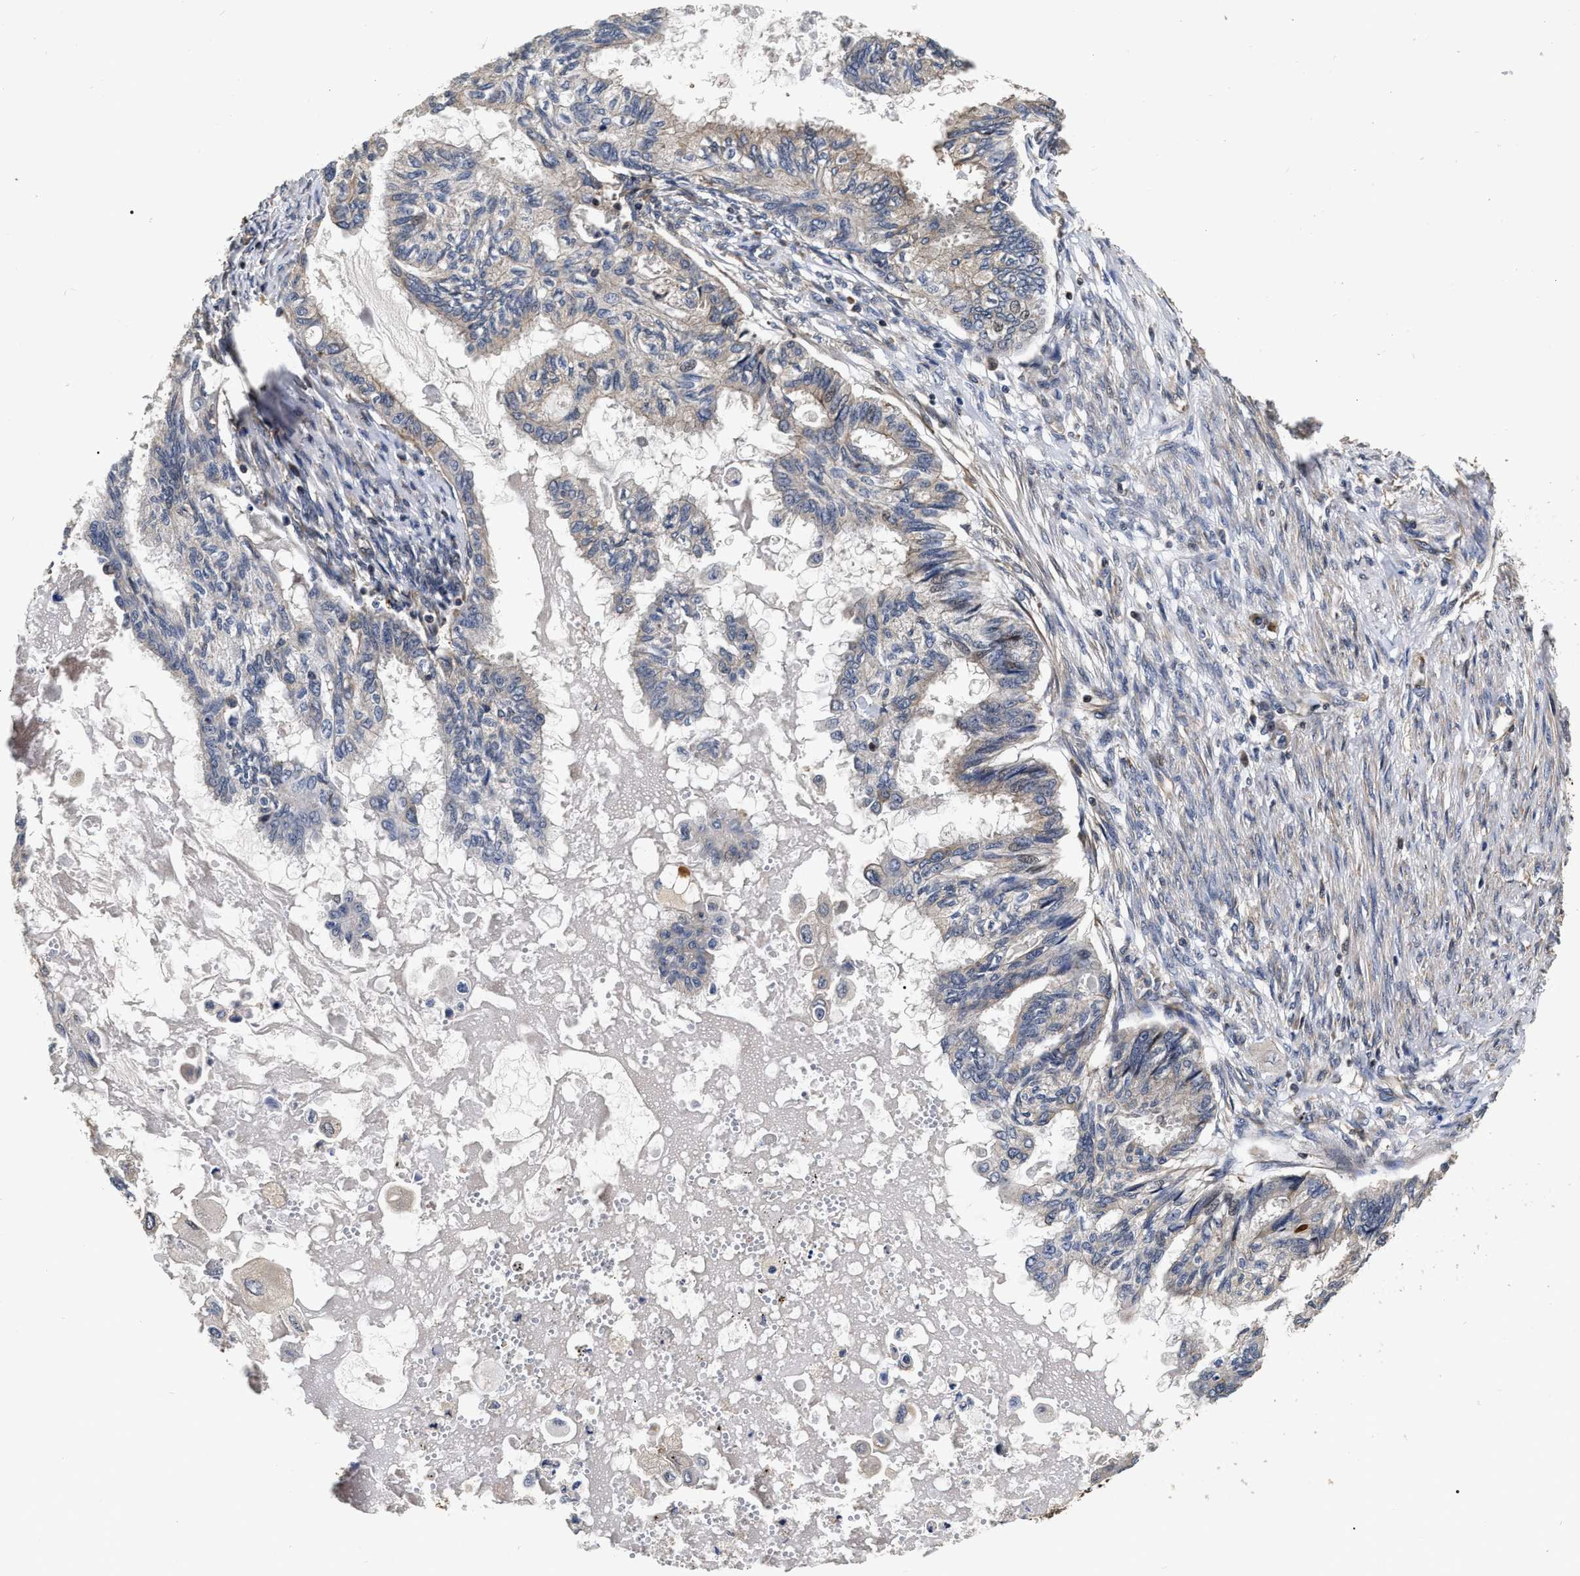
{"staining": {"intensity": "weak", "quantity": "<25%", "location": "cytoplasmic/membranous"}, "tissue": "cervical cancer", "cell_type": "Tumor cells", "image_type": "cancer", "snomed": [{"axis": "morphology", "description": "Normal tissue, NOS"}, {"axis": "morphology", "description": "Adenocarcinoma, NOS"}, {"axis": "topography", "description": "Cervix"}, {"axis": "topography", "description": "Endometrium"}], "caption": "IHC histopathology image of human cervical cancer stained for a protein (brown), which demonstrates no expression in tumor cells.", "gene": "ABCG8", "patient": {"sex": "female", "age": 86}}